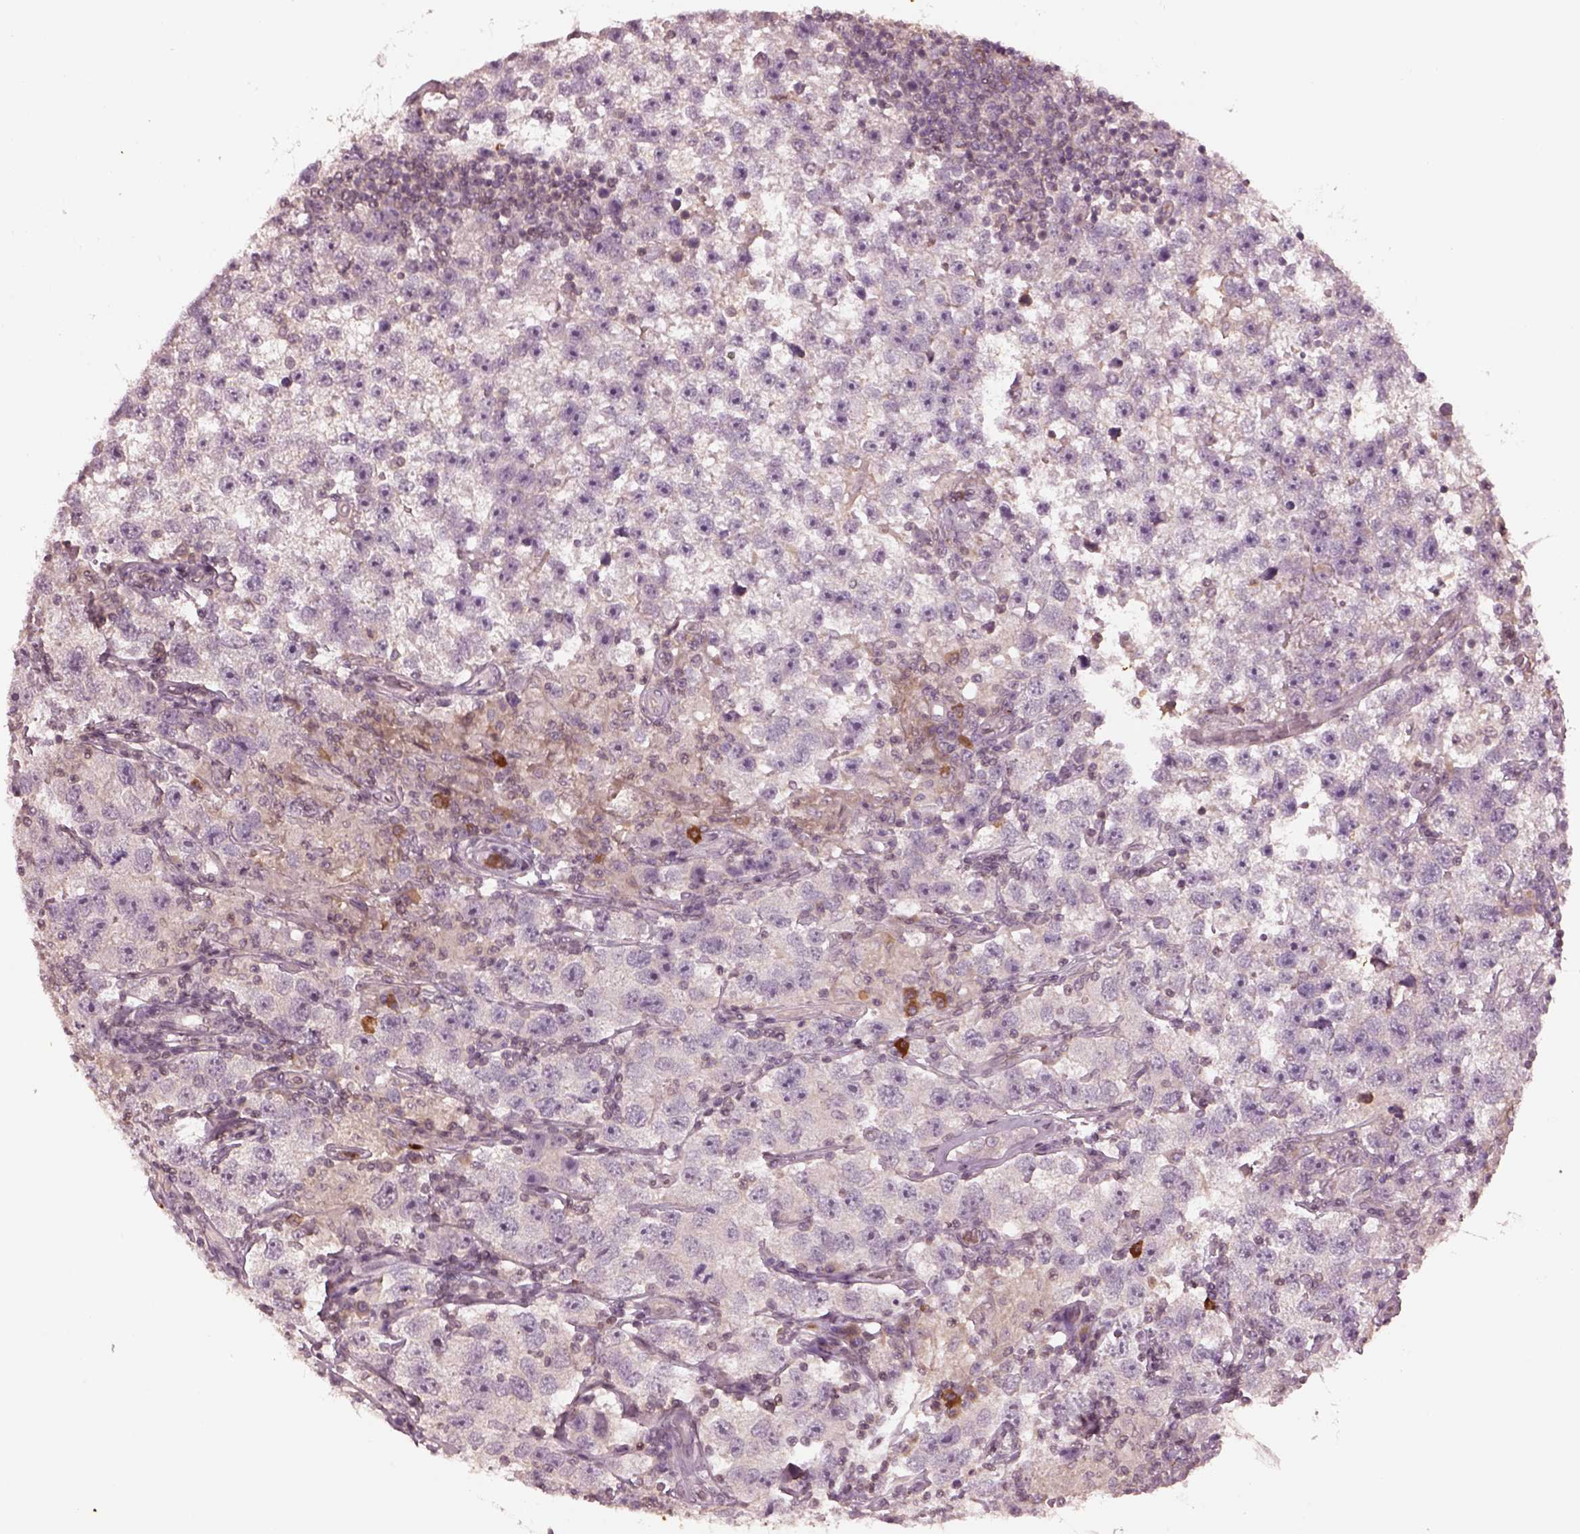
{"staining": {"intensity": "negative", "quantity": "none", "location": "none"}, "tissue": "testis cancer", "cell_type": "Tumor cells", "image_type": "cancer", "snomed": [{"axis": "morphology", "description": "Seminoma, NOS"}, {"axis": "topography", "description": "Testis"}], "caption": "Immunohistochemistry (IHC) of human testis seminoma demonstrates no staining in tumor cells.", "gene": "PTX4", "patient": {"sex": "male", "age": 26}}